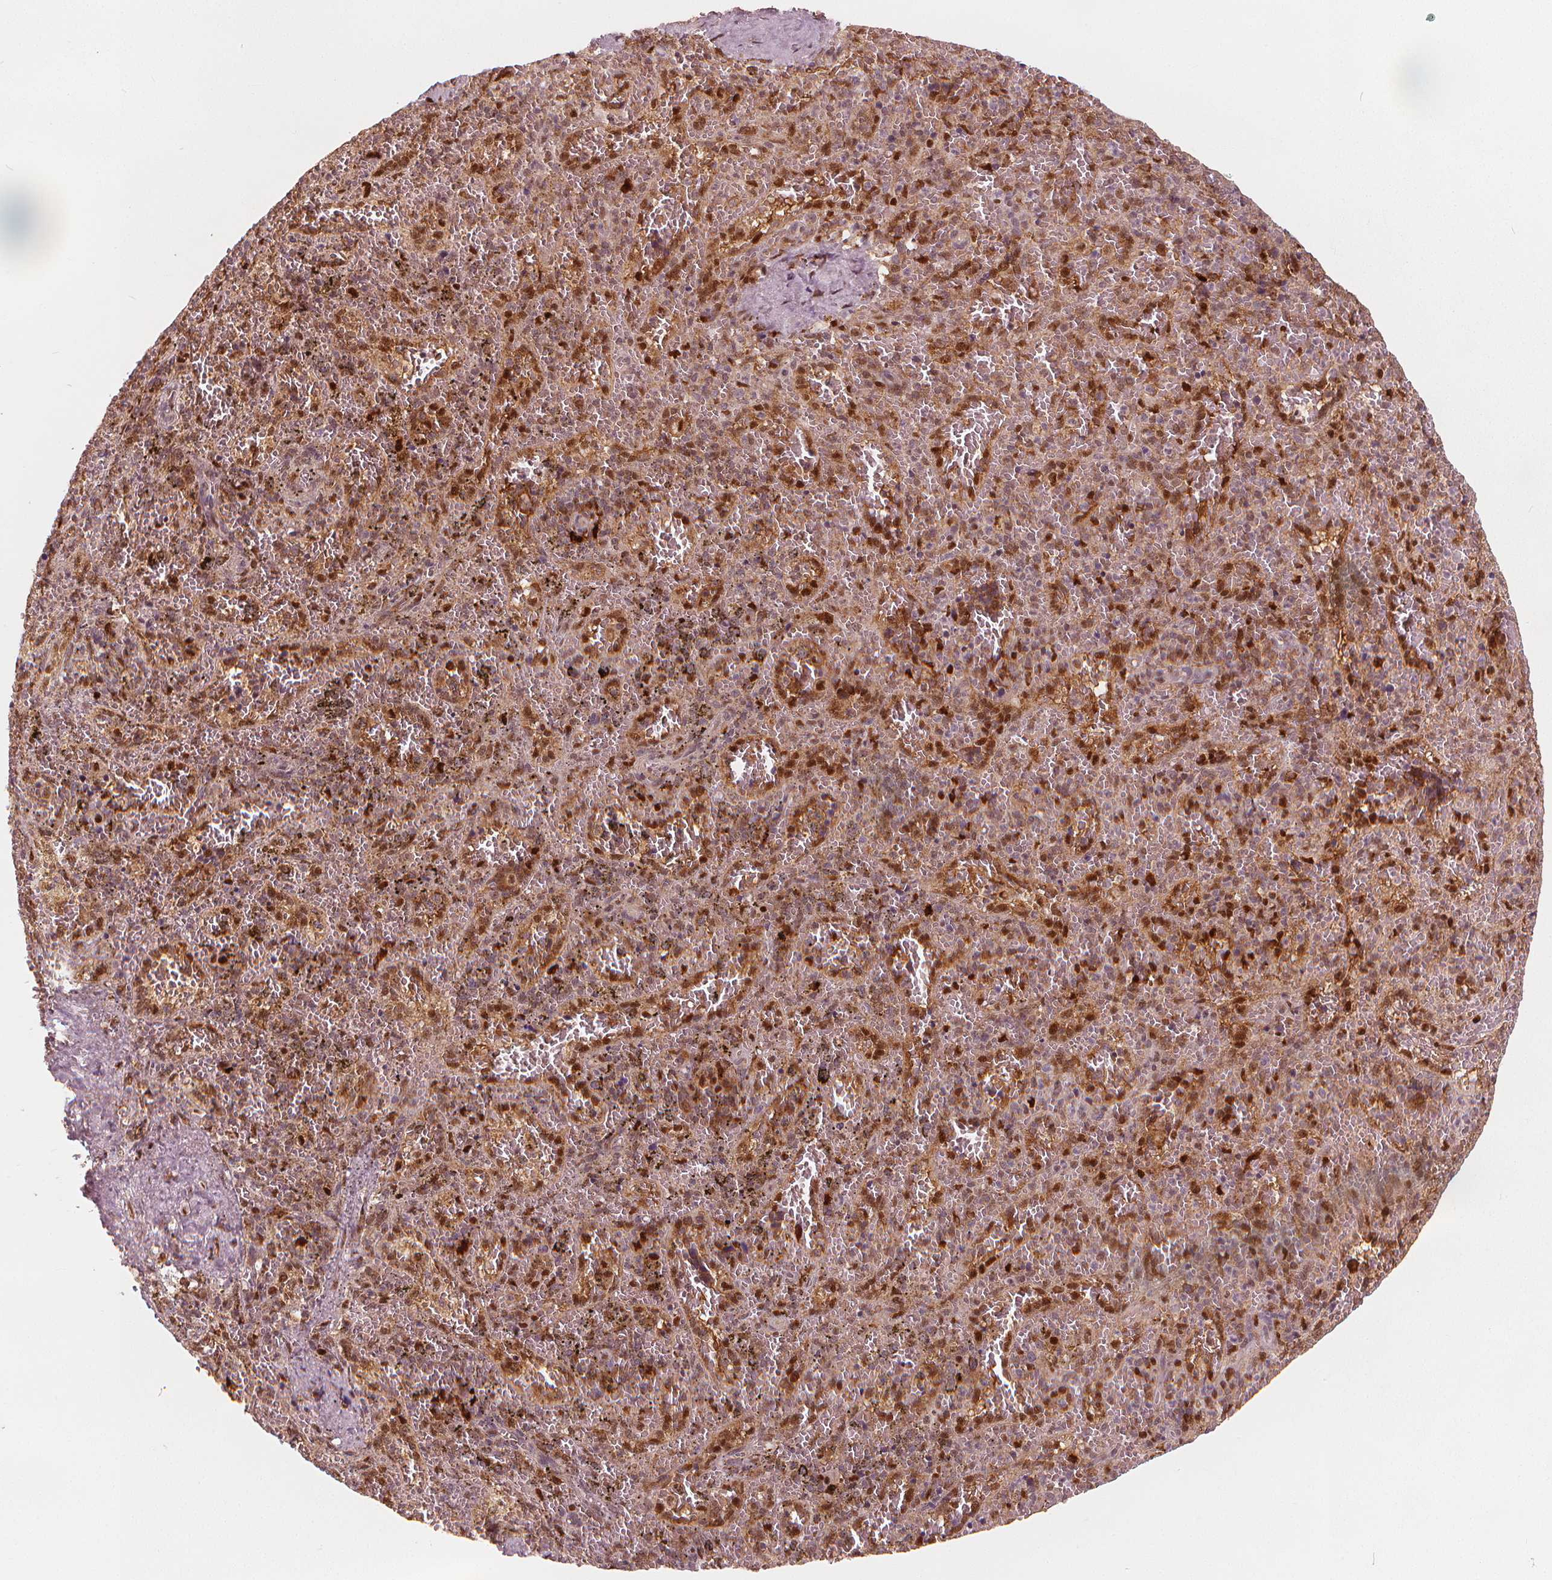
{"staining": {"intensity": "moderate", "quantity": "25%-75%", "location": "nuclear"}, "tissue": "spleen", "cell_type": "Cells in red pulp", "image_type": "normal", "snomed": [{"axis": "morphology", "description": "Normal tissue, NOS"}, {"axis": "topography", "description": "Spleen"}], "caption": "The immunohistochemical stain labels moderate nuclear positivity in cells in red pulp of unremarkable spleen.", "gene": "SQSTM1", "patient": {"sex": "female", "age": 50}}